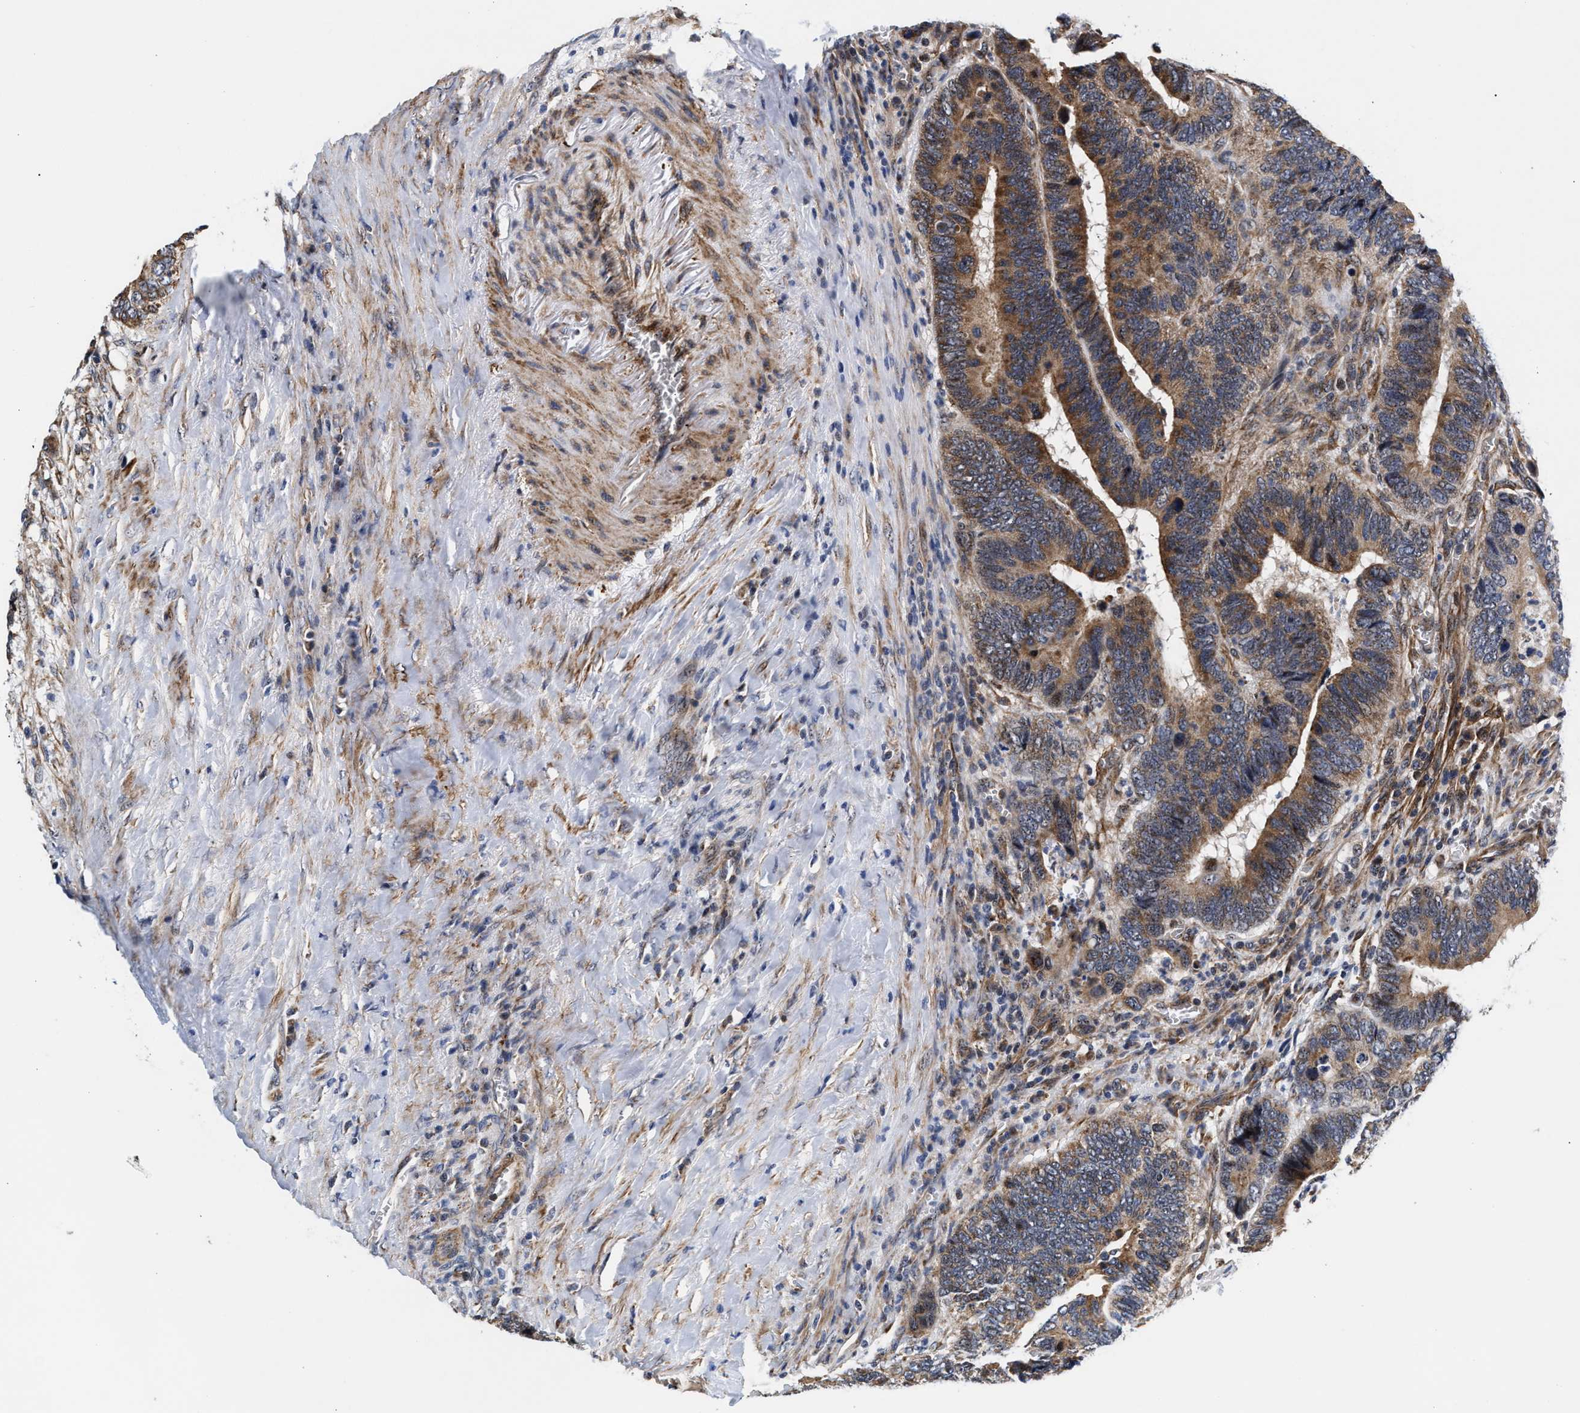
{"staining": {"intensity": "moderate", "quantity": ">75%", "location": "cytoplasmic/membranous"}, "tissue": "colorectal cancer", "cell_type": "Tumor cells", "image_type": "cancer", "snomed": [{"axis": "morphology", "description": "Adenocarcinoma, NOS"}, {"axis": "topography", "description": "Colon"}], "caption": "A brown stain highlights moderate cytoplasmic/membranous staining of a protein in human colorectal cancer tumor cells.", "gene": "SGK1", "patient": {"sex": "male", "age": 72}}